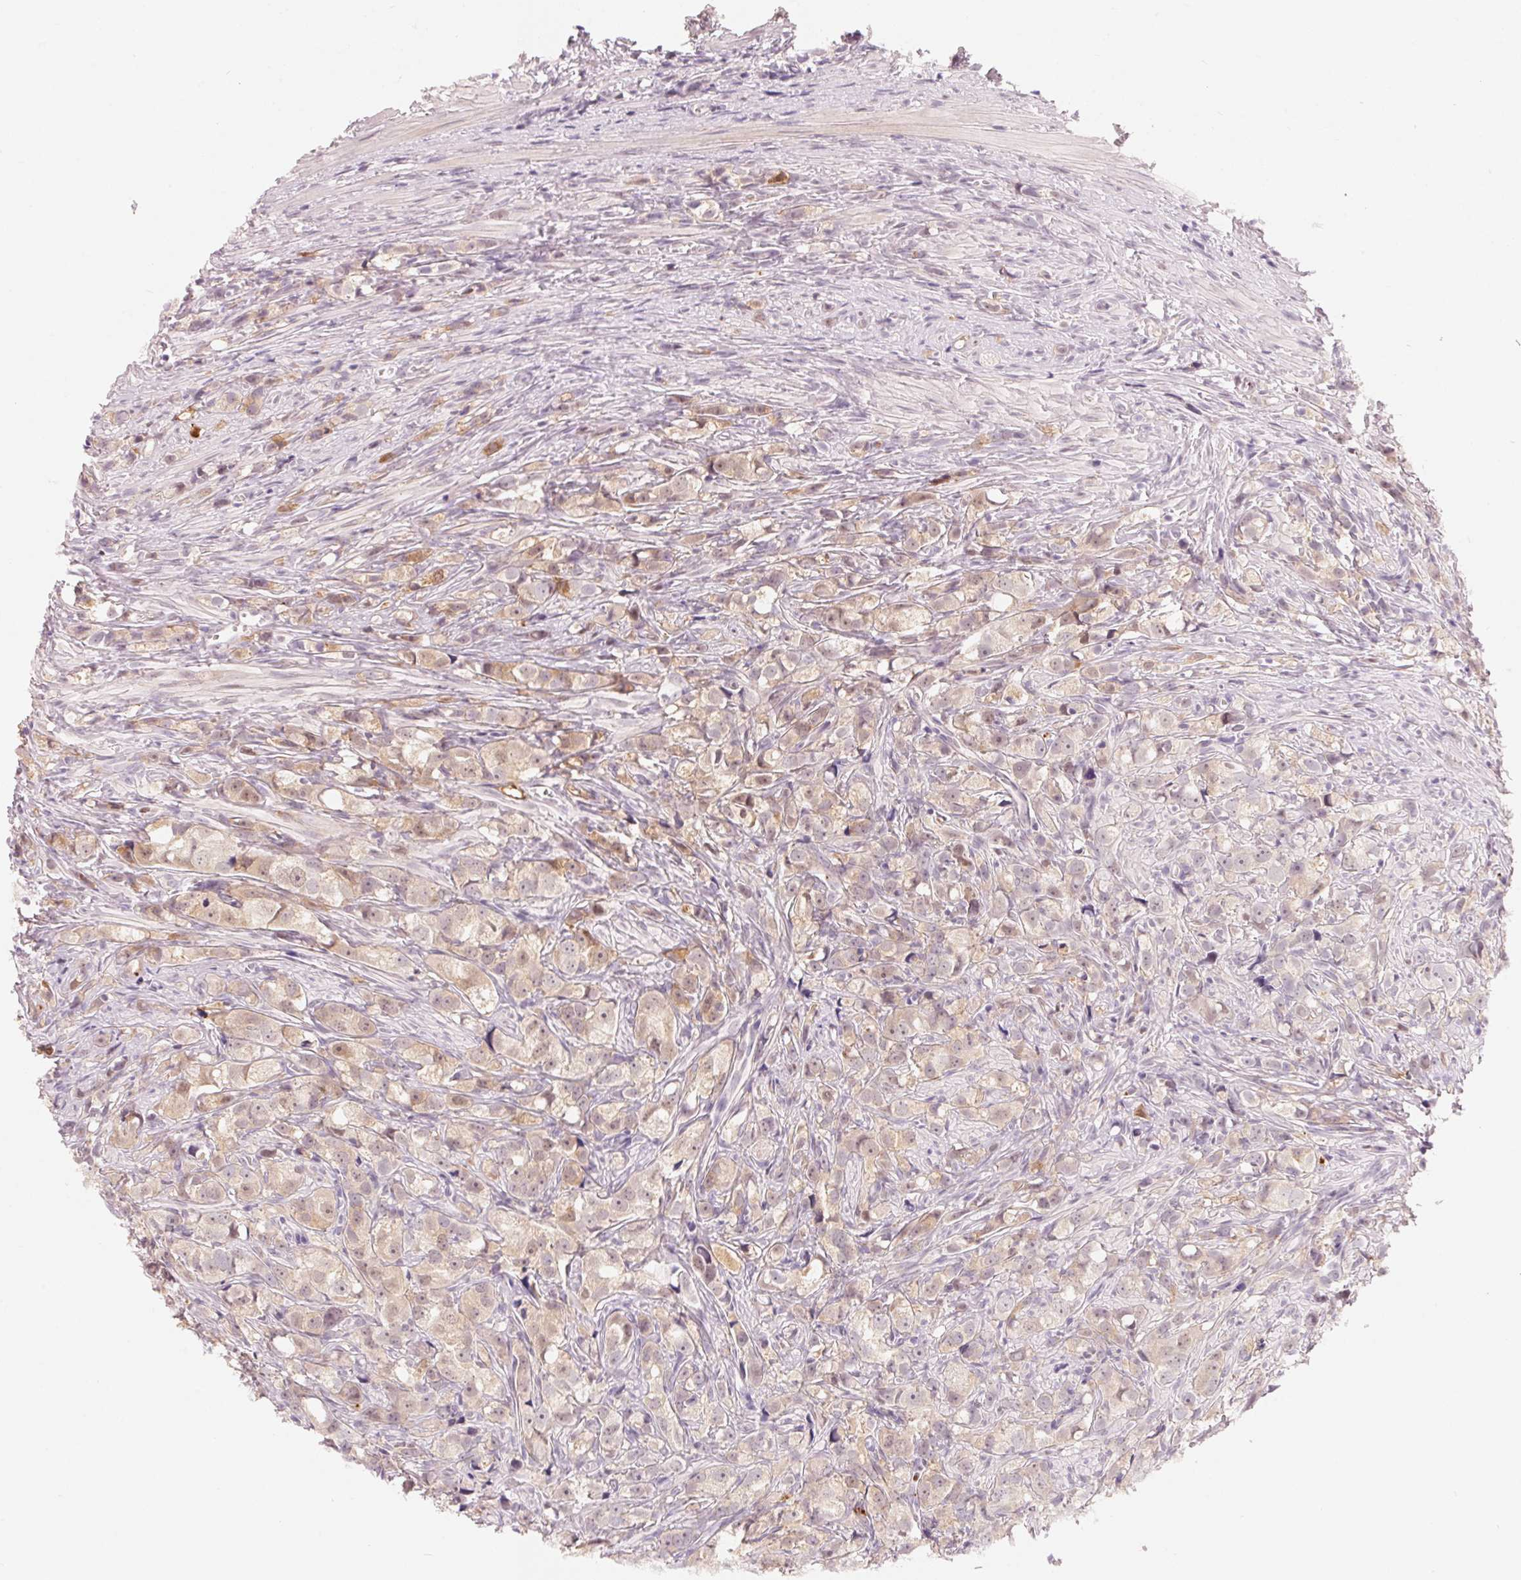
{"staining": {"intensity": "weak", "quantity": "25%-75%", "location": "cytoplasmic/membranous,nuclear"}, "tissue": "prostate cancer", "cell_type": "Tumor cells", "image_type": "cancer", "snomed": [{"axis": "morphology", "description": "Adenocarcinoma, High grade"}, {"axis": "topography", "description": "Prostate"}], "caption": "Adenocarcinoma (high-grade) (prostate) tissue reveals weak cytoplasmic/membranous and nuclear positivity in approximately 25%-75% of tumor cells, visualized by immunohistochemistry.", "gene": "ARHGAP22", "patient": {"sex": "male", "age": 75}}